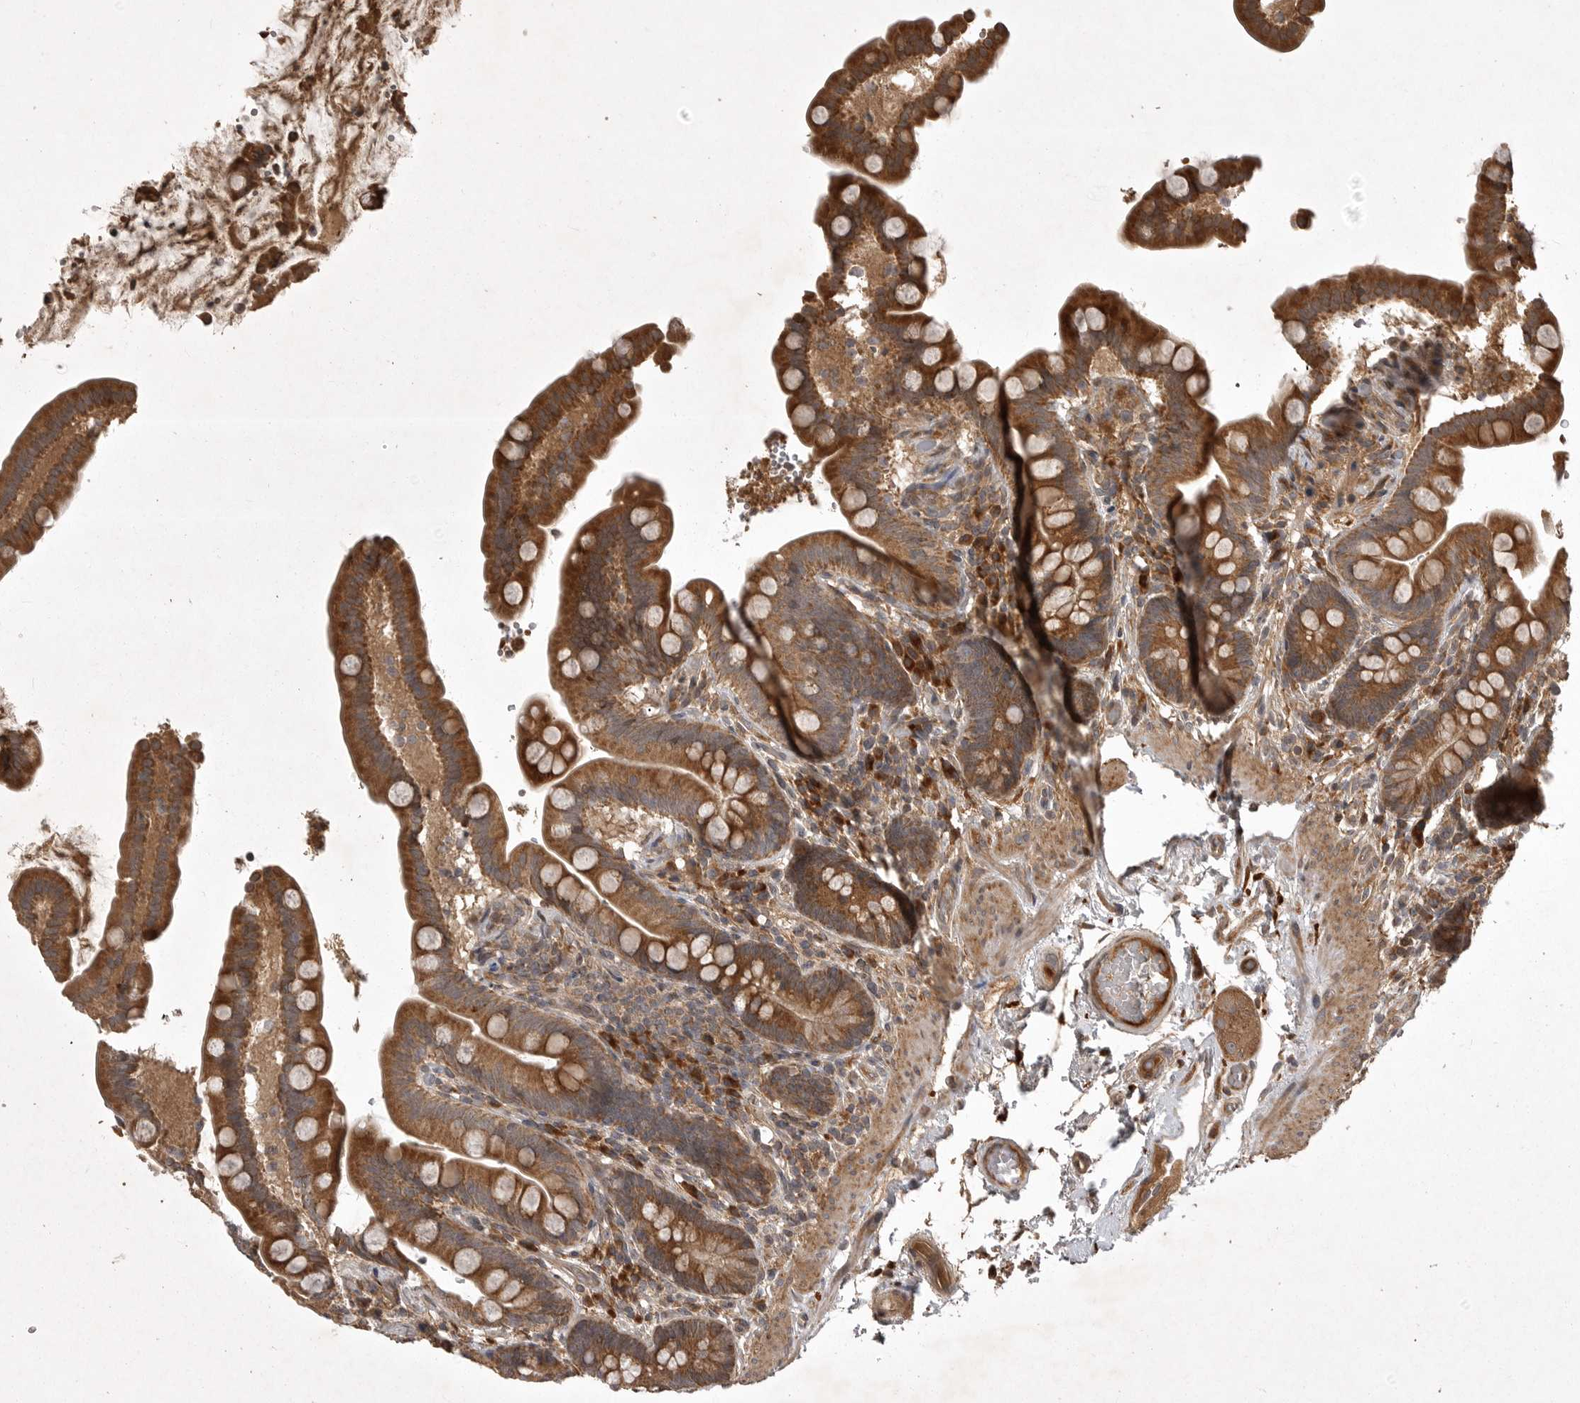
{"staining": {"intensity": "moderate", "quantity": ">75%", "location": "cytoplasmic/membranous"}, "tissue": "colon", "cell_type": "Endothelial cells", "image_type": "normal", "snomed": [{"axis": "morphology", "description": "Normal tissue, NOS"}, {"axis": "topography", "description": "Smooth muscle"}, {"axis": "topography", "description": "Colon"}], "caption": "Colon stained with DAB (3,3'-diaminobenzidine) IHC displays medium levels of moderate cytoplasmic/membranous expression in about >75% of endothelial cells. The staining is performed using DAB (3,3'-diaminobenzidine) brown chromogen to label protein expression. The nuclei are counter-stained blue using hematoxylin.", "gene": "GPR31", "patient": {"sex": "male", "age": 73}}